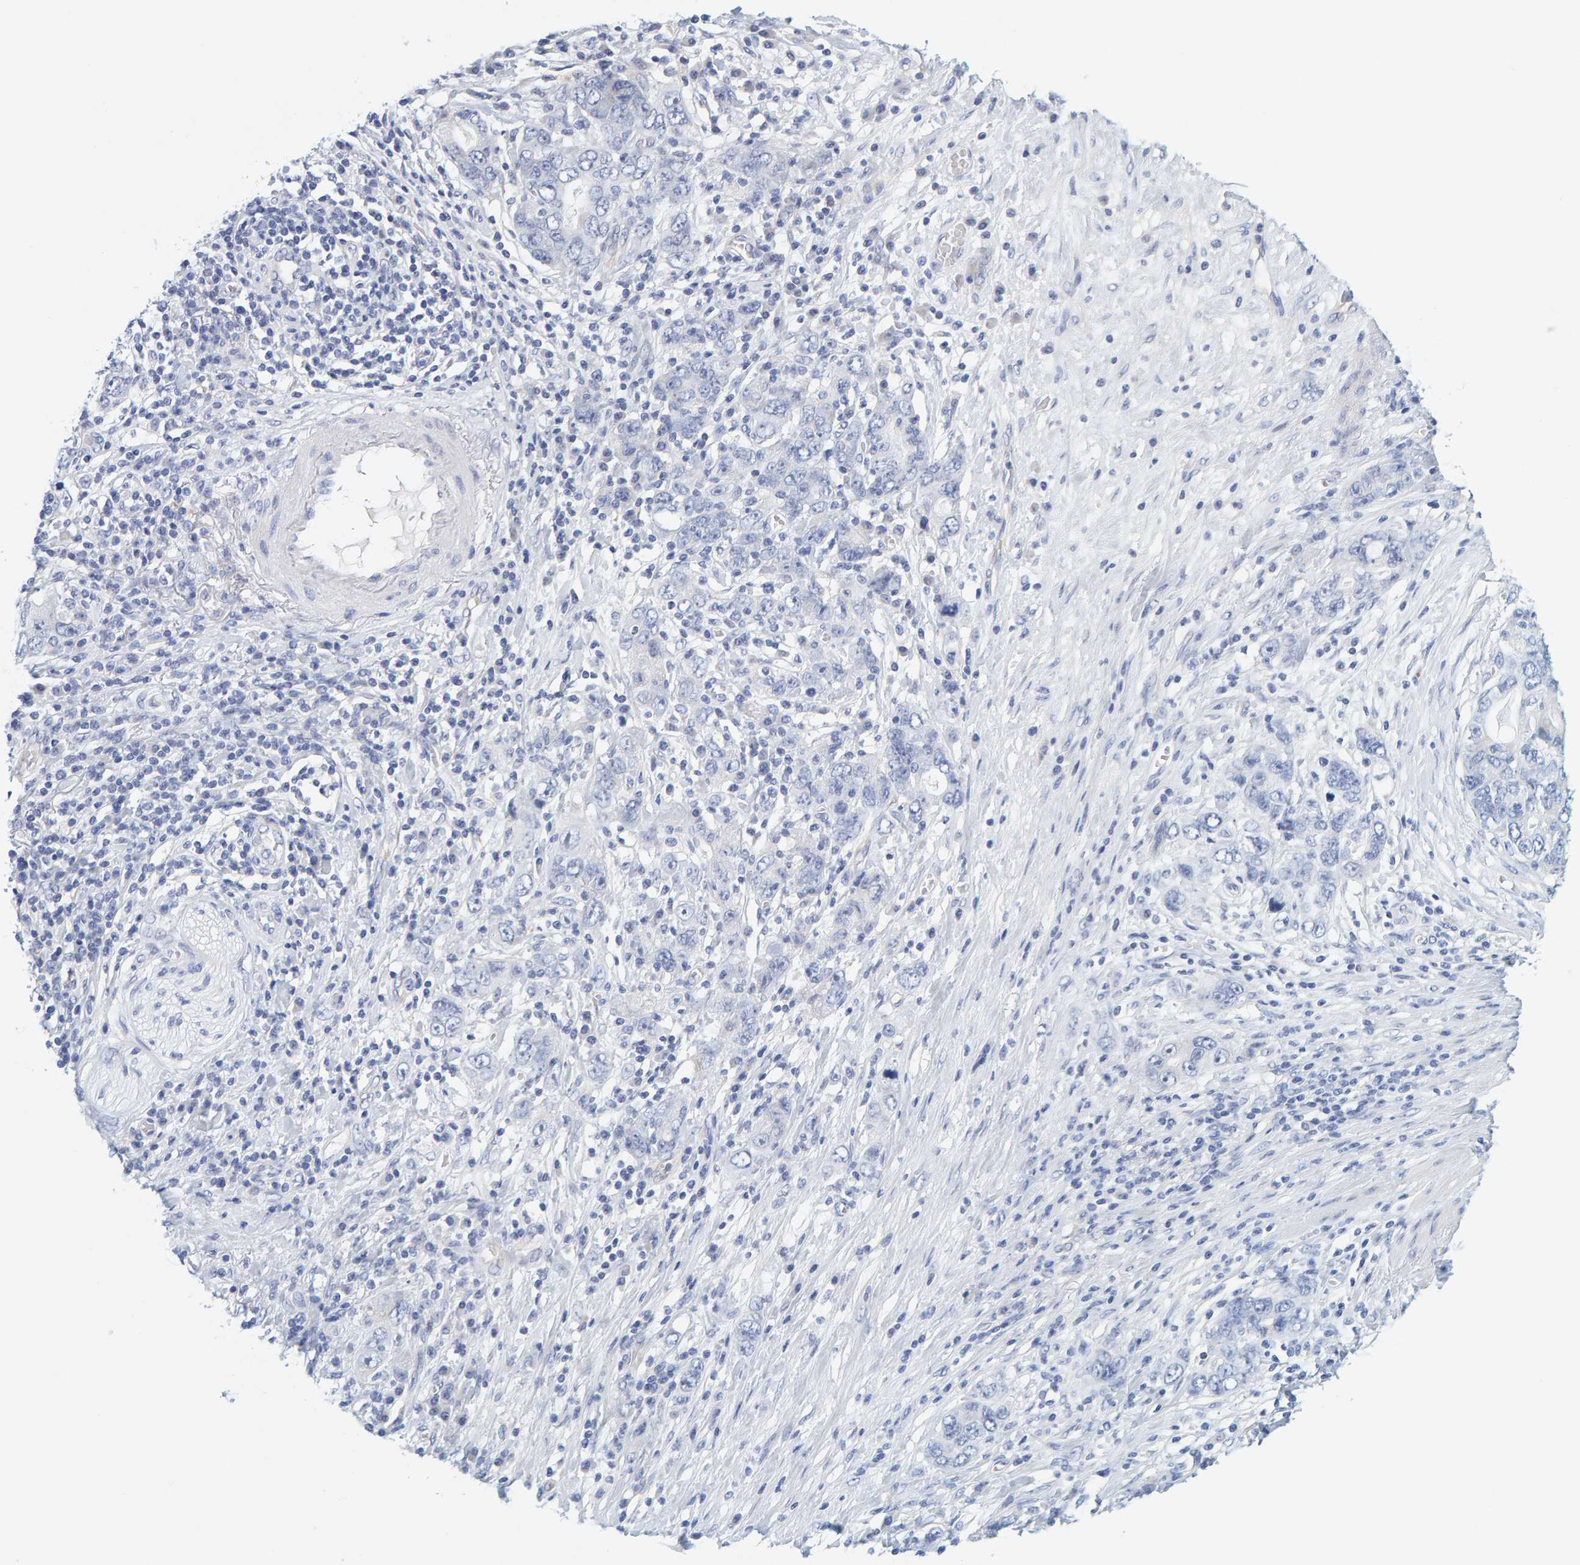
{"staining": {"intensity": "negative", "quantity": "none", "location": "none"}, "tissue": "stomach cancer", "cell_type": "Tumor cells", "image_type": "cancer", "snomed": [{"axis": "morphology", "description": "Adenocarcinoma, NOS"}, {"axis": "topography", "description": "Stomach, lower"}], "caption": "This image is of stomach cancer stained with immunohistochemistry (IHC) to label a protein in brown with the nuclei are counter-stained blue. There is no staining in tumor cells.", "gene": "MOG", "patient": {"sex": "female", "age": 93}}